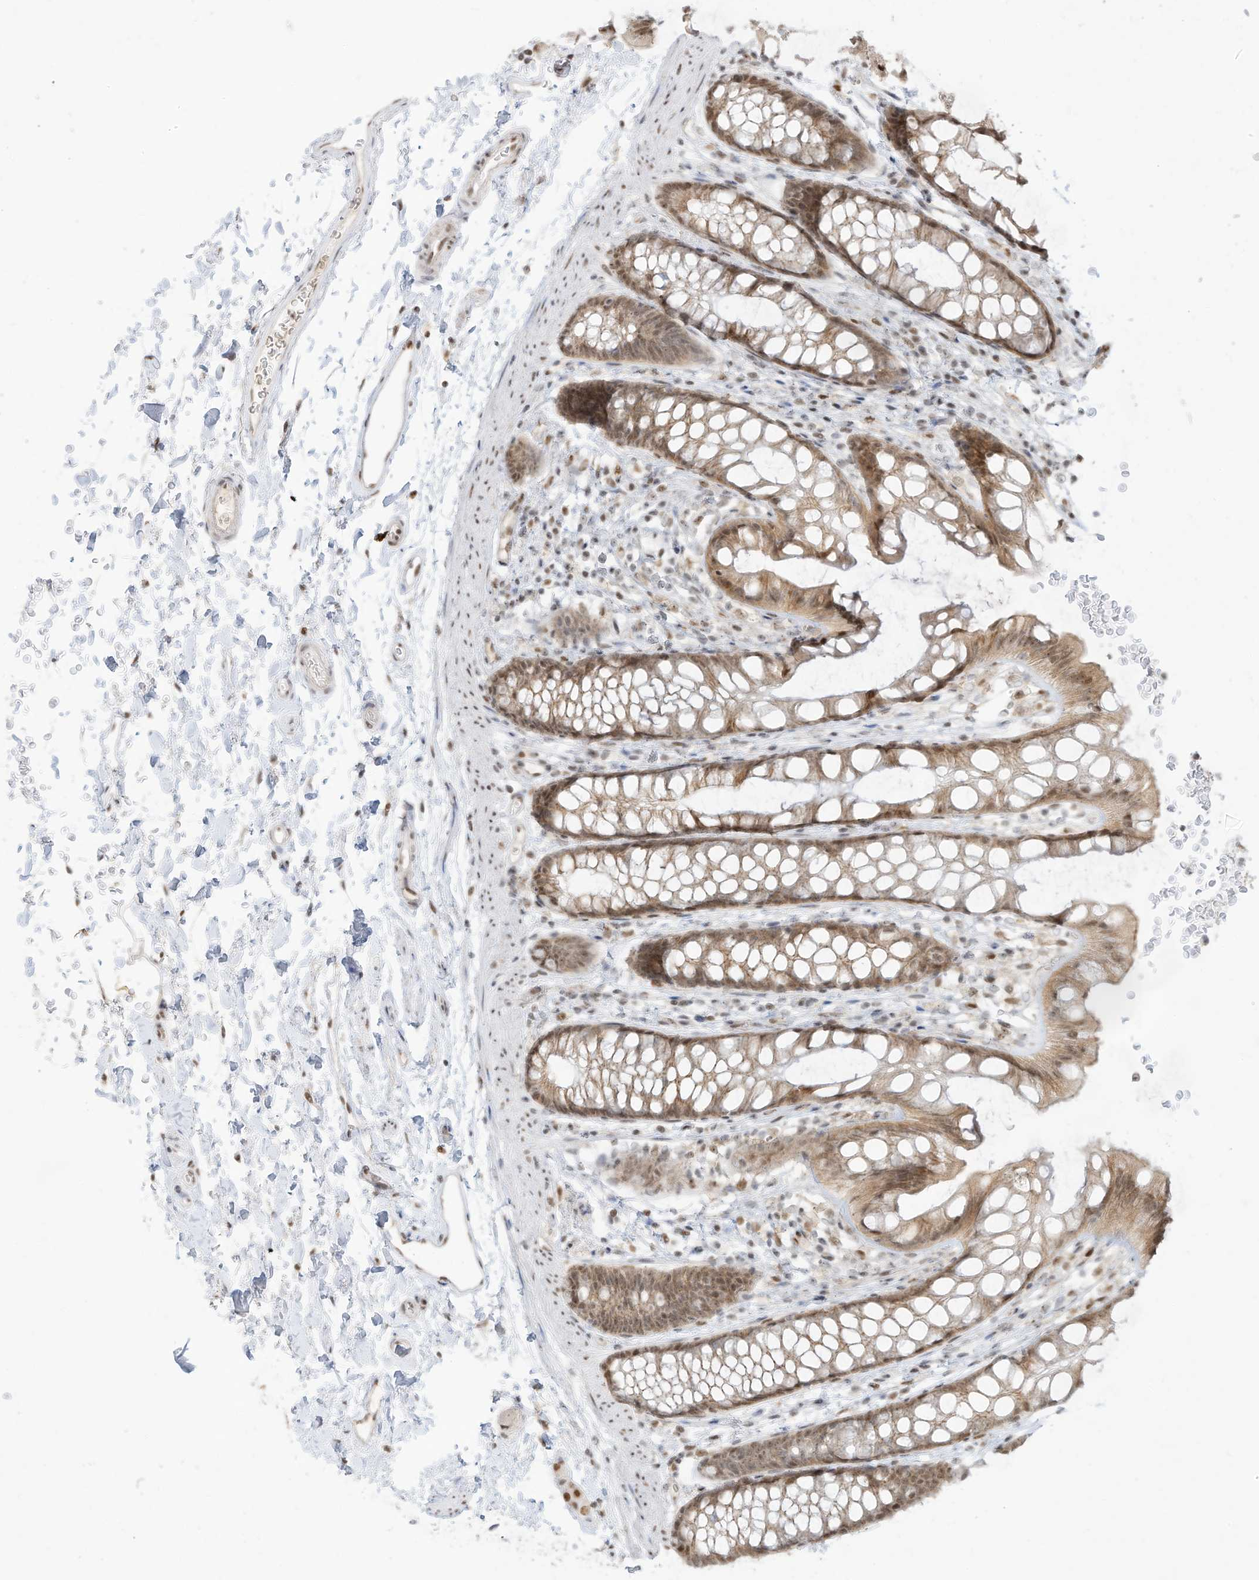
{"staining": {"intensity": "moderate", "quantity": ">75%", "location": "cytoplasmic/membranous,nuclear"}, "tissue": "rectum", "cell_type": "Glandular cells", "image_type": "normal", "snomed": [{"axis": "morphology", "description": "Normal tissue, NOS"}, {"axis": "topography", "description": "Rectum"}], "caption": "Immunohistochemical staining of unremarkable rectum demonstrates medium levels of moderate cytoplasmic/membranous,nuclear expression in about >75% of glandular cells.", "gene": "NHSL1", "patient": {"sex": "female", "age": 65}}